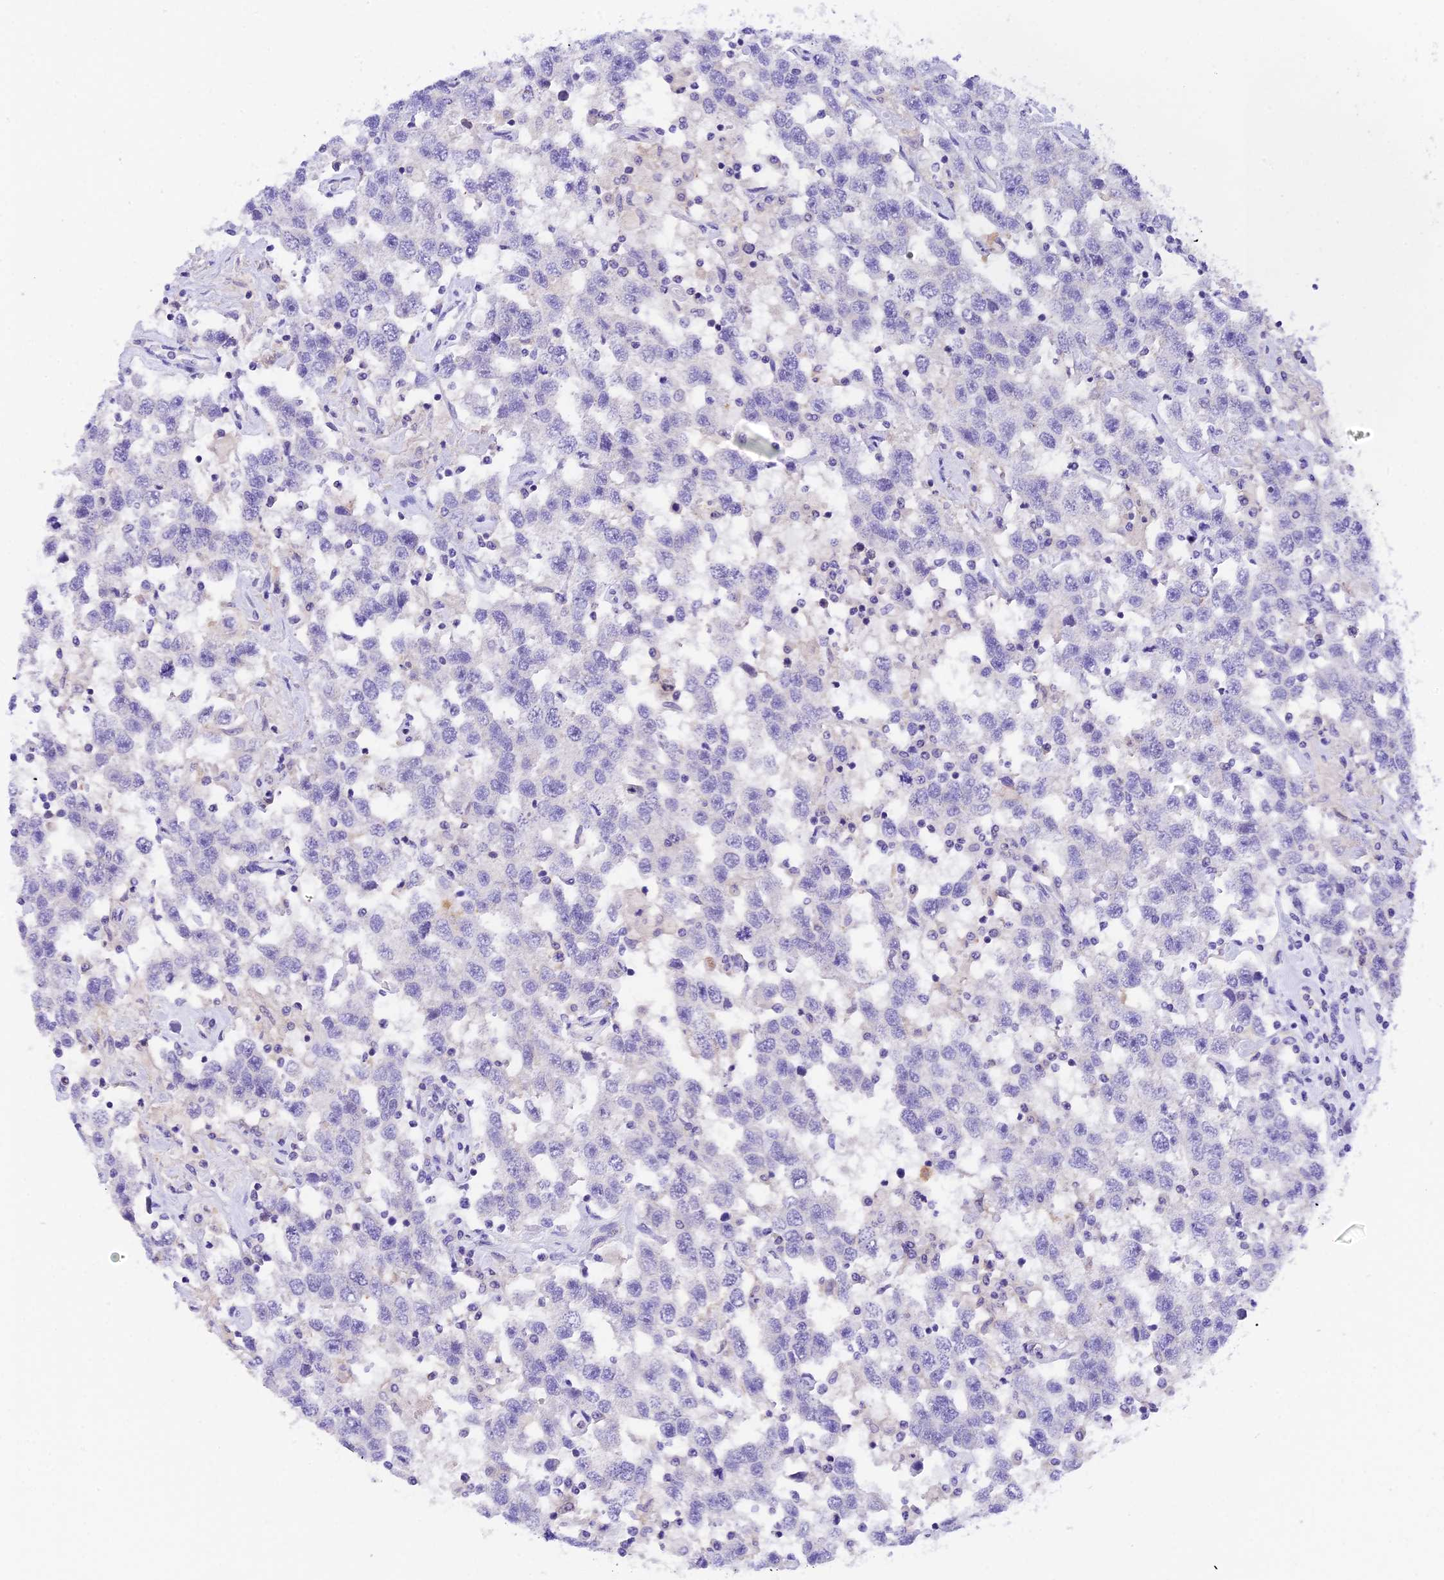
{"staining": {"intensity": "negative", "quantity": "none", "location": "none"}, "tissue": "testis cancer", "cell_type": "Tumor cells", "image_type": "cancer", "snomed": [{"axis": "morphology", "description": "Seminoma, NOS"}, {"axis": "topography", "description": "Testis"}], "caption": "High power microscopy photomicrograph of an immunohistochemistry (IHC) micrograph of testis cancer, revealing no significant staining in tumor cells.", "gene": "COL6A5", "patient": {"sex": "male", "age": 41}}